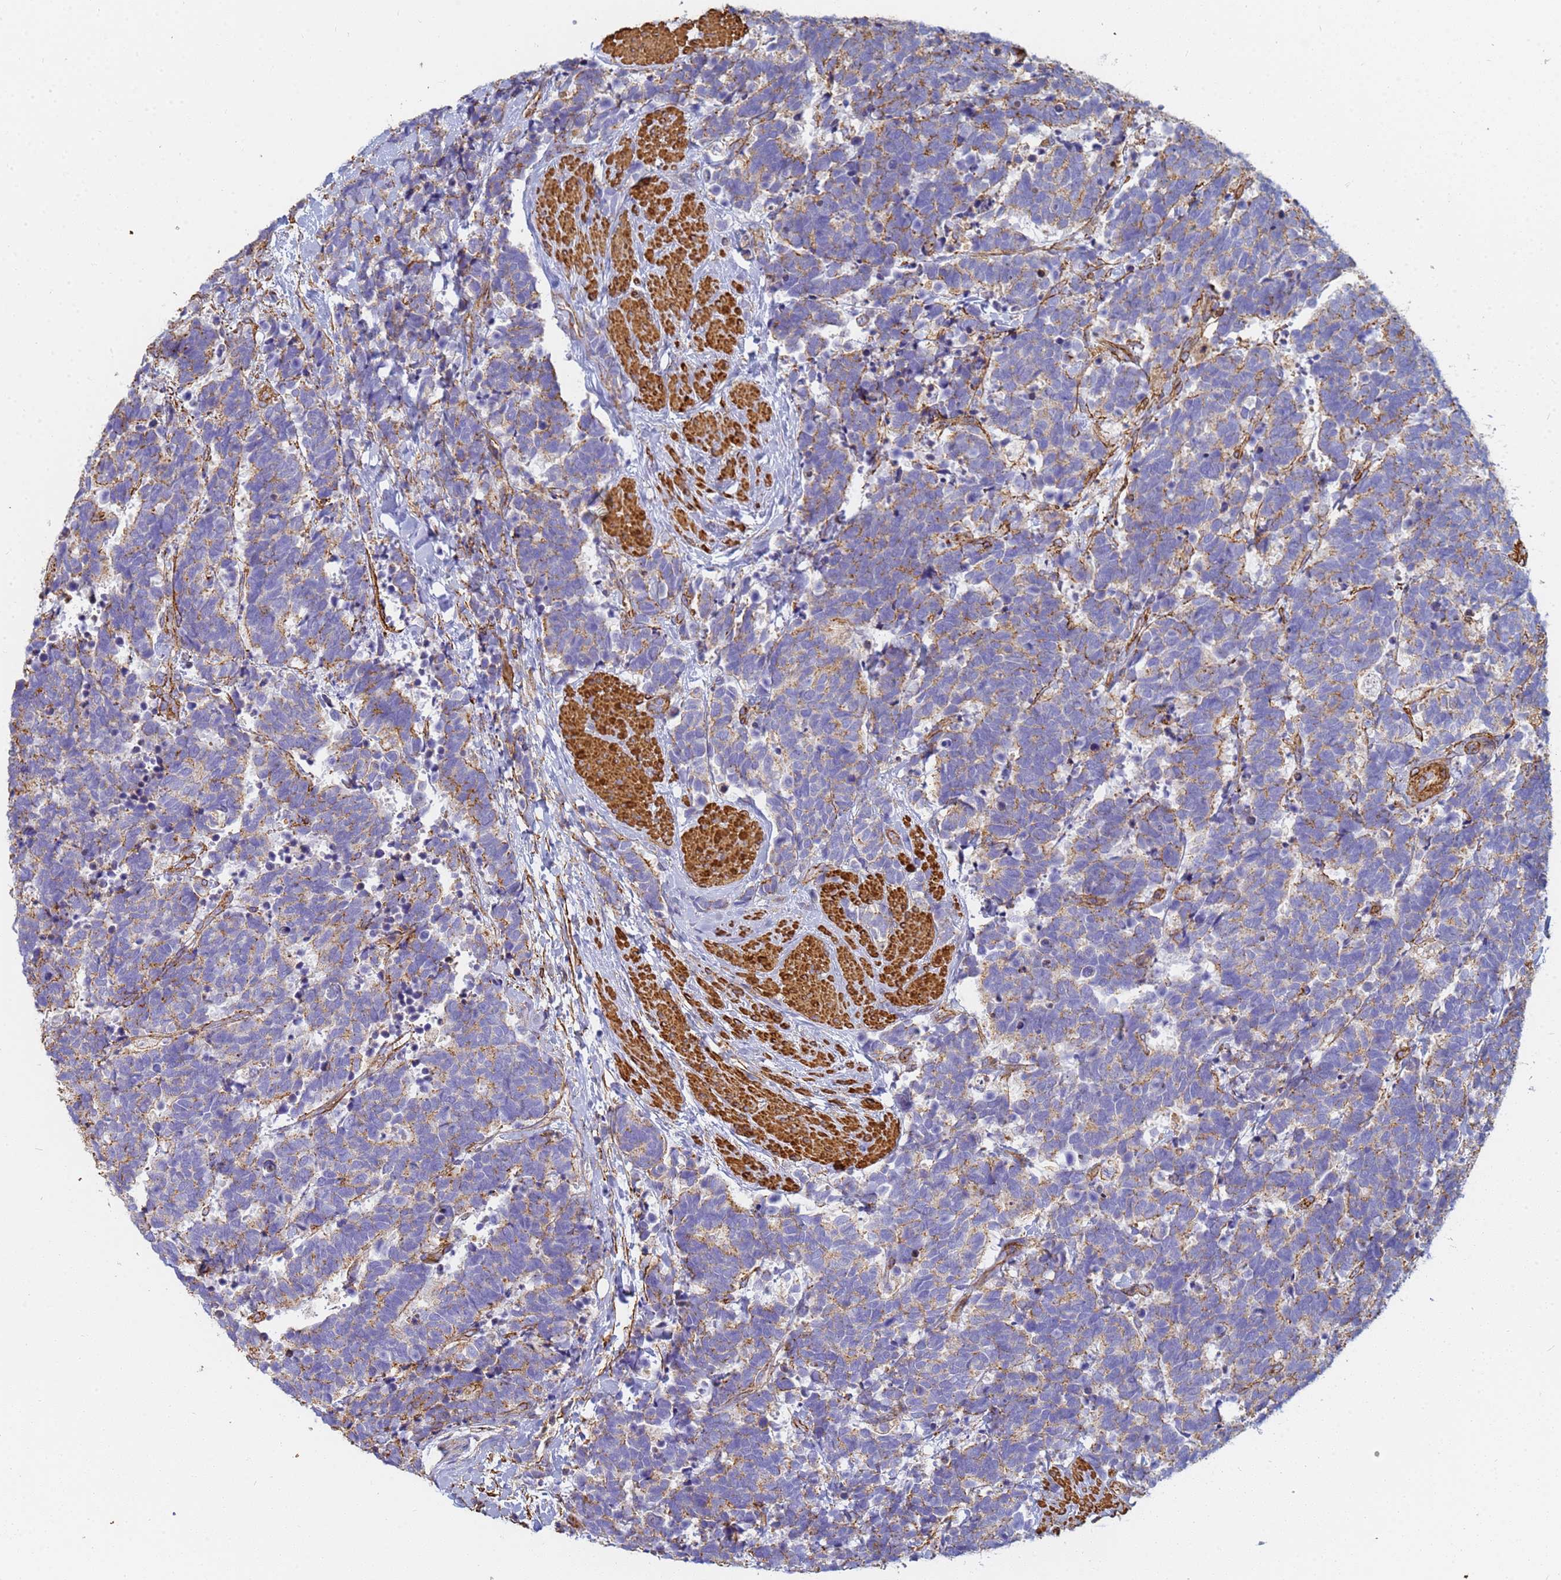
{"staining": {"intensity": "moderate", "quantity": "25%-75%", "location": "cytoplasmic/membranous"}, "tissue": "carcinoid", "cell_type": "Tumor cells", "image_type": "cancer", "snomed": [{"axis": "morphology", "description": "Carcinoma, NOS"}, {"axis": "morphology", "description": "Carcinoid, malignant, NOS"}, {"axis": "topography", "description": "Prostate"}], "caption": "IHC of human carcinoma demonstrates medium levels of moderate cytoplasmic/membranous staining in approximately 25%-75% of tumor cells.", "gene": "TPM1", "patient": {"sex": "male", "age": 57}}